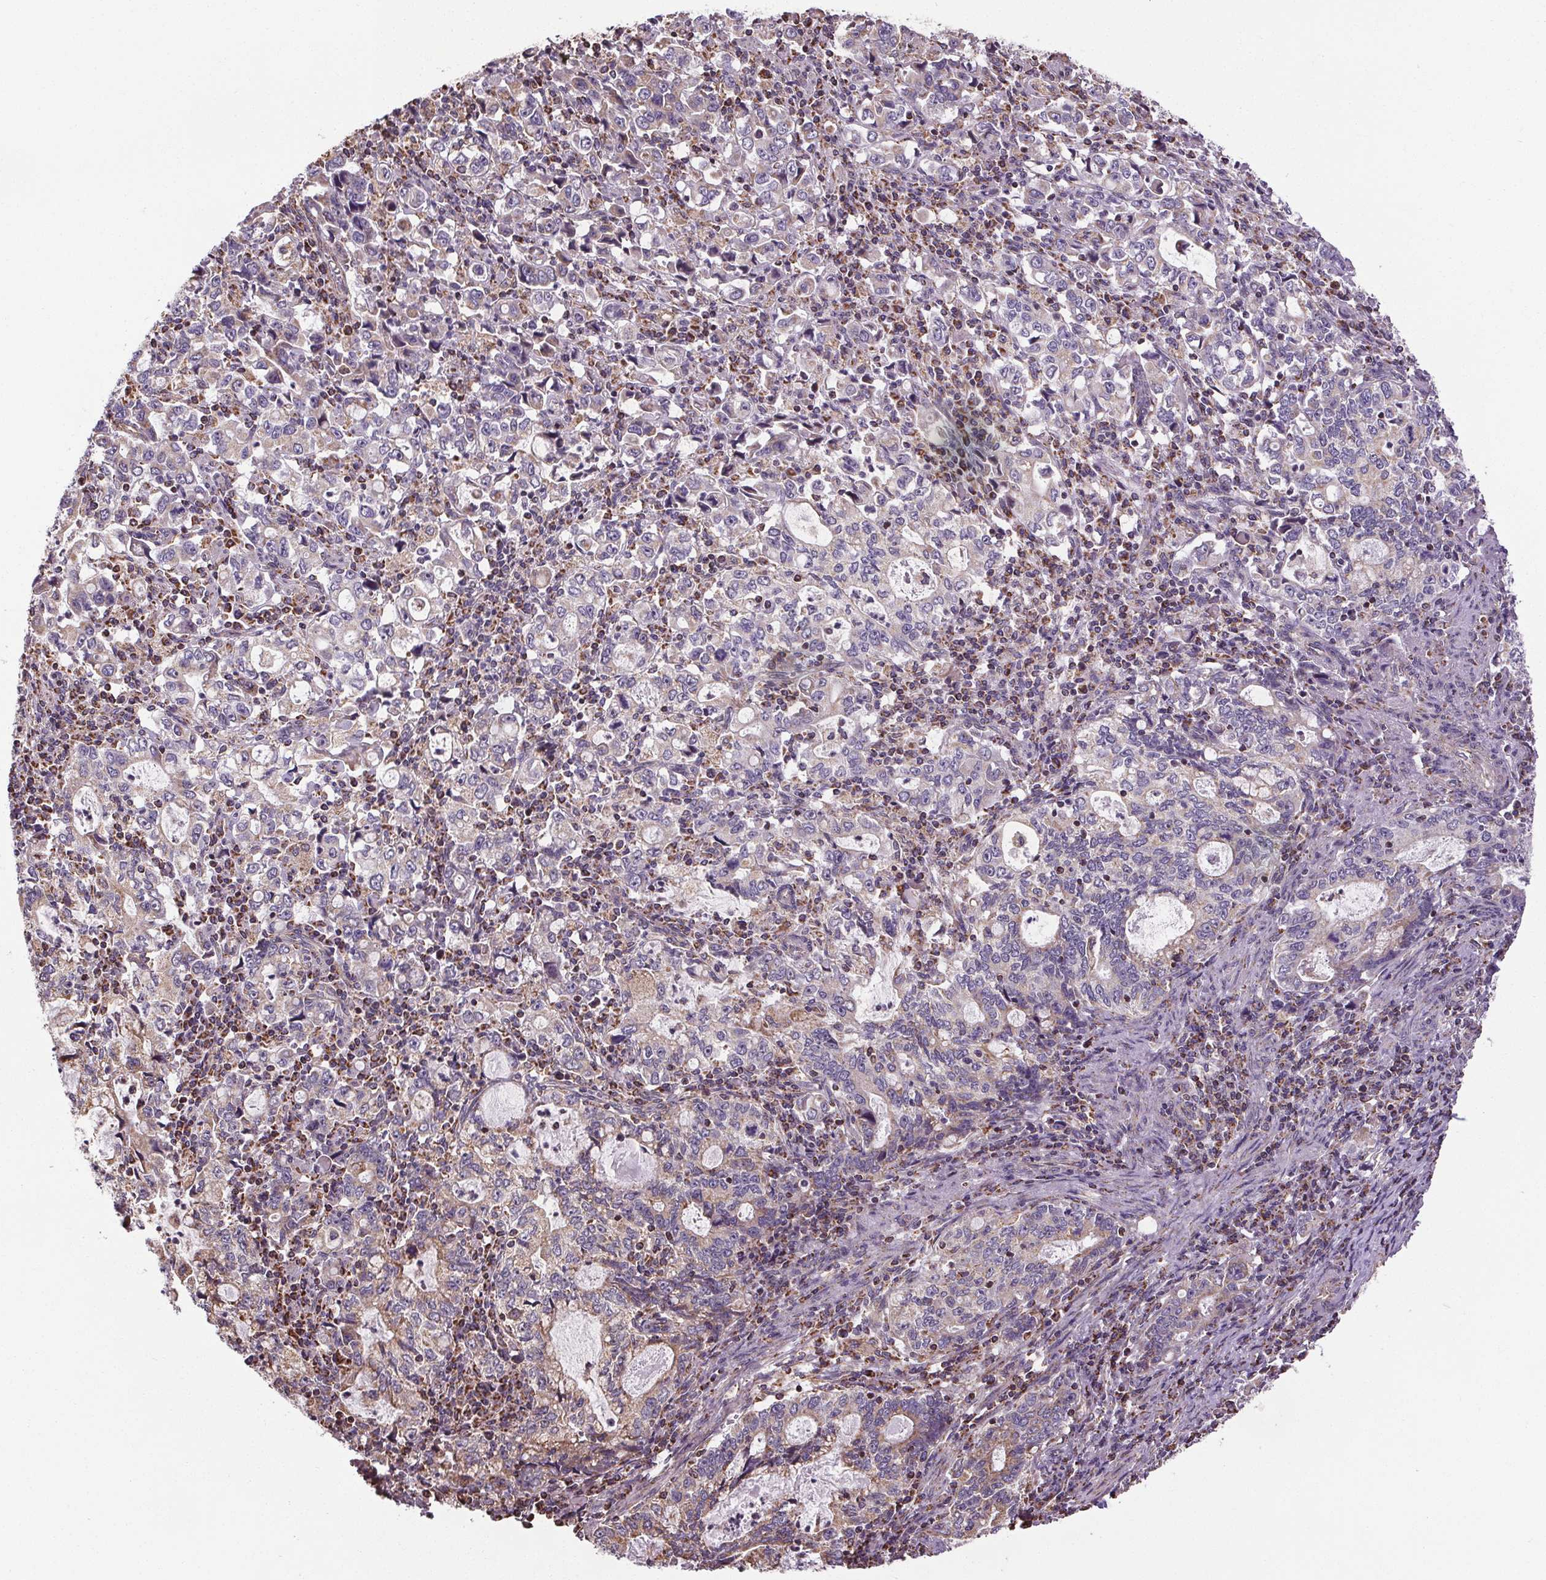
{"staining": {"intensity": "weak", "quantity": "<25%", "location": "cytoplasmic/membranous"}, "tissue": "stomach cancer", "cell_type": "Tumor cells", "image_type": "cancer", "snomed": [{"axis": "morphology", "description": "Adenocarcinoma, NOS"}, {"axis": "topography", "description": "Stomach, lower"}], "caption": "Immunohistochemical staining of human stomach cancer (adenocarcinoma) demonstrates no significant positivity in tumor cells. (Immunohistochemistry (ihc), brightfield microscopy, high magnification).", "gene": "ZNF548", "patient": {"sex": "female", "age": 72}}